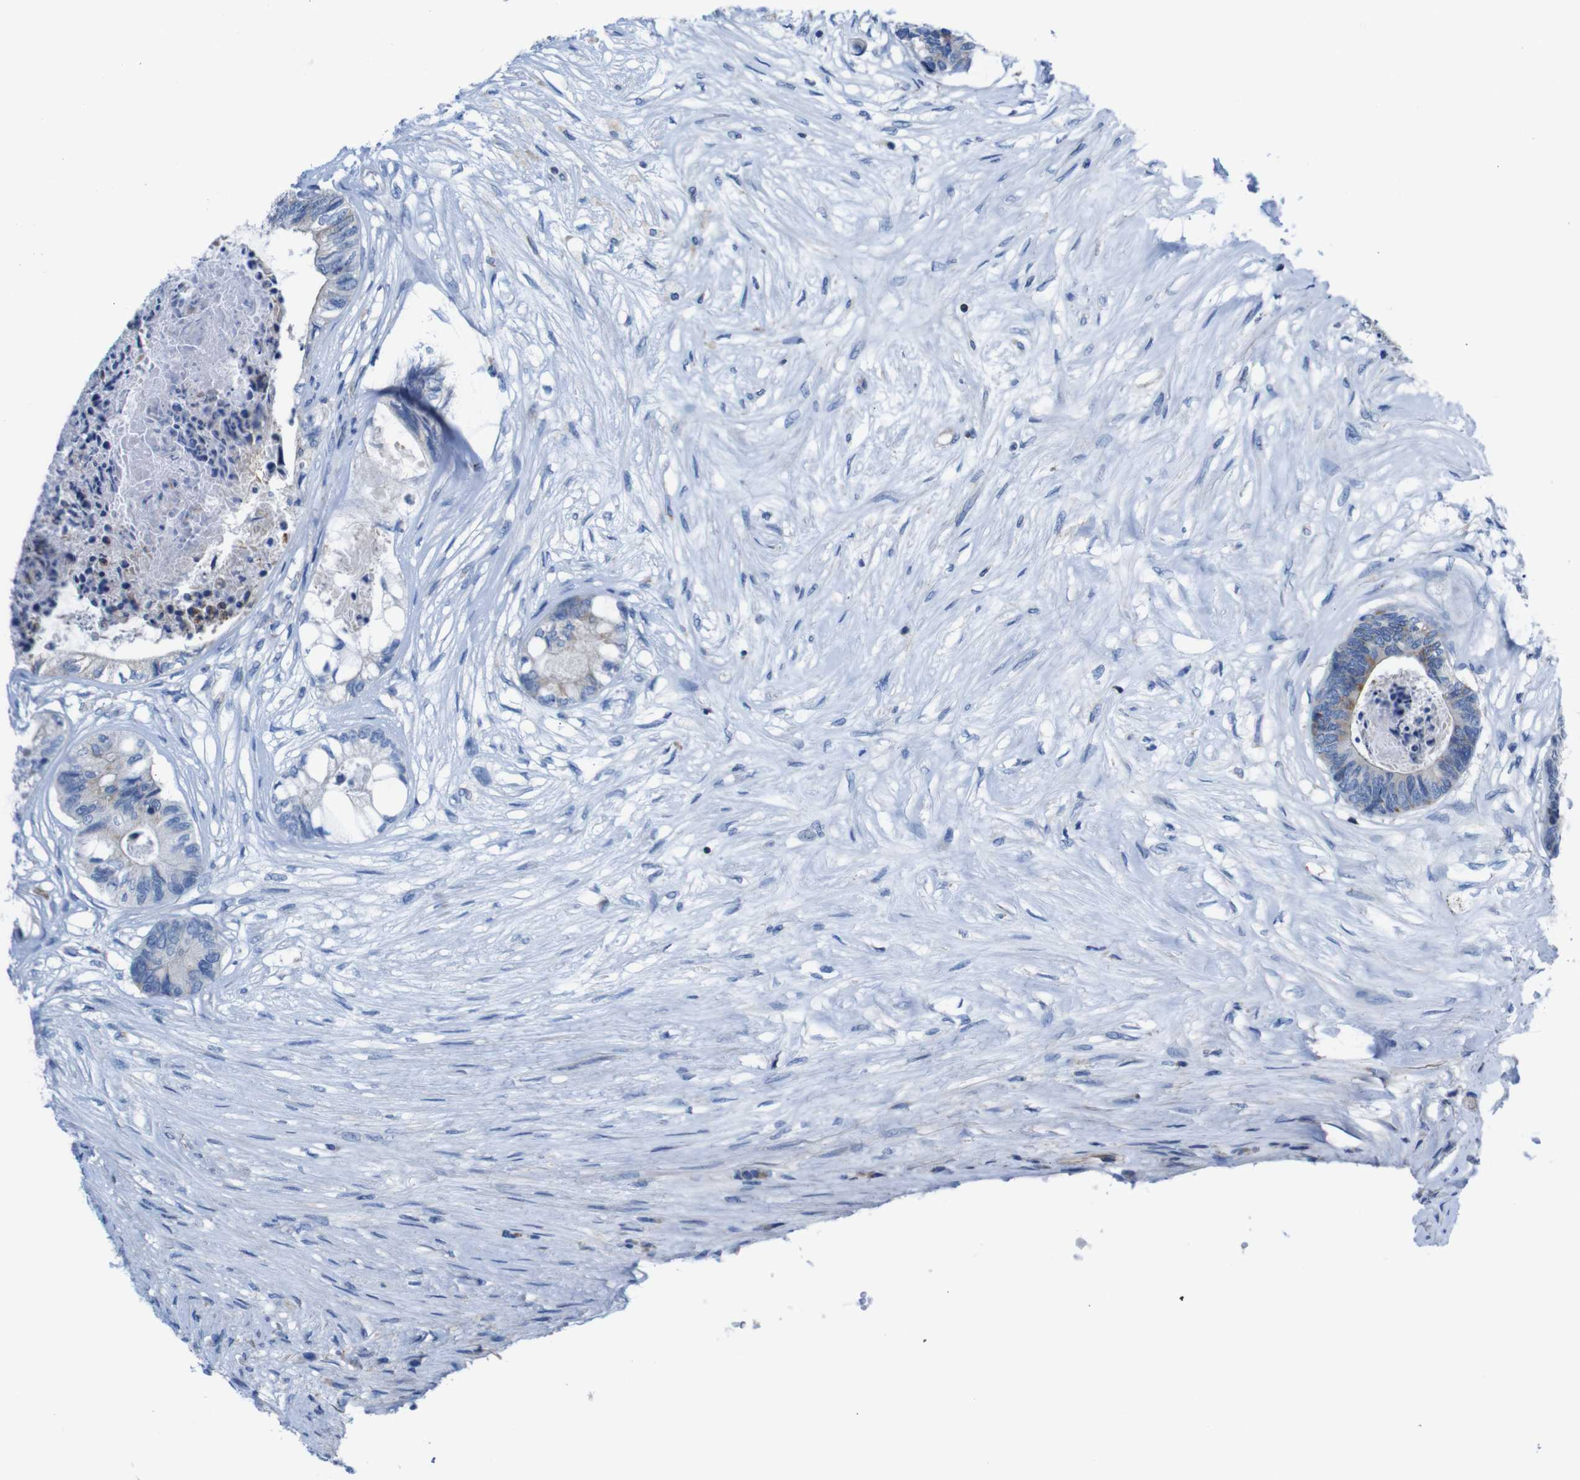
{"staining": {"intensity": "moderate", "quantity": "25%-75%", "location": "cytoplasmic/membranous"}, "tissue": "colorectal cancer", "cell_type": "Tumor cells", "image_type": "cancer", "snomed": [{"axis": "morphology", "description": "Adenocarcinoma, NOS"}, {"axis": "topography", "description": "Rectum"}], "caption": "Immunohistochemistry image of human colorectal adenocarcinoma stained for a protein (brown), which demonstrates medium levels of moderate cytoplasmic/membranous staining in about 25%-75% of tumor cells.", "gene": "PDCD1LG2", "patient": {"sex": "male", "age": 63}}